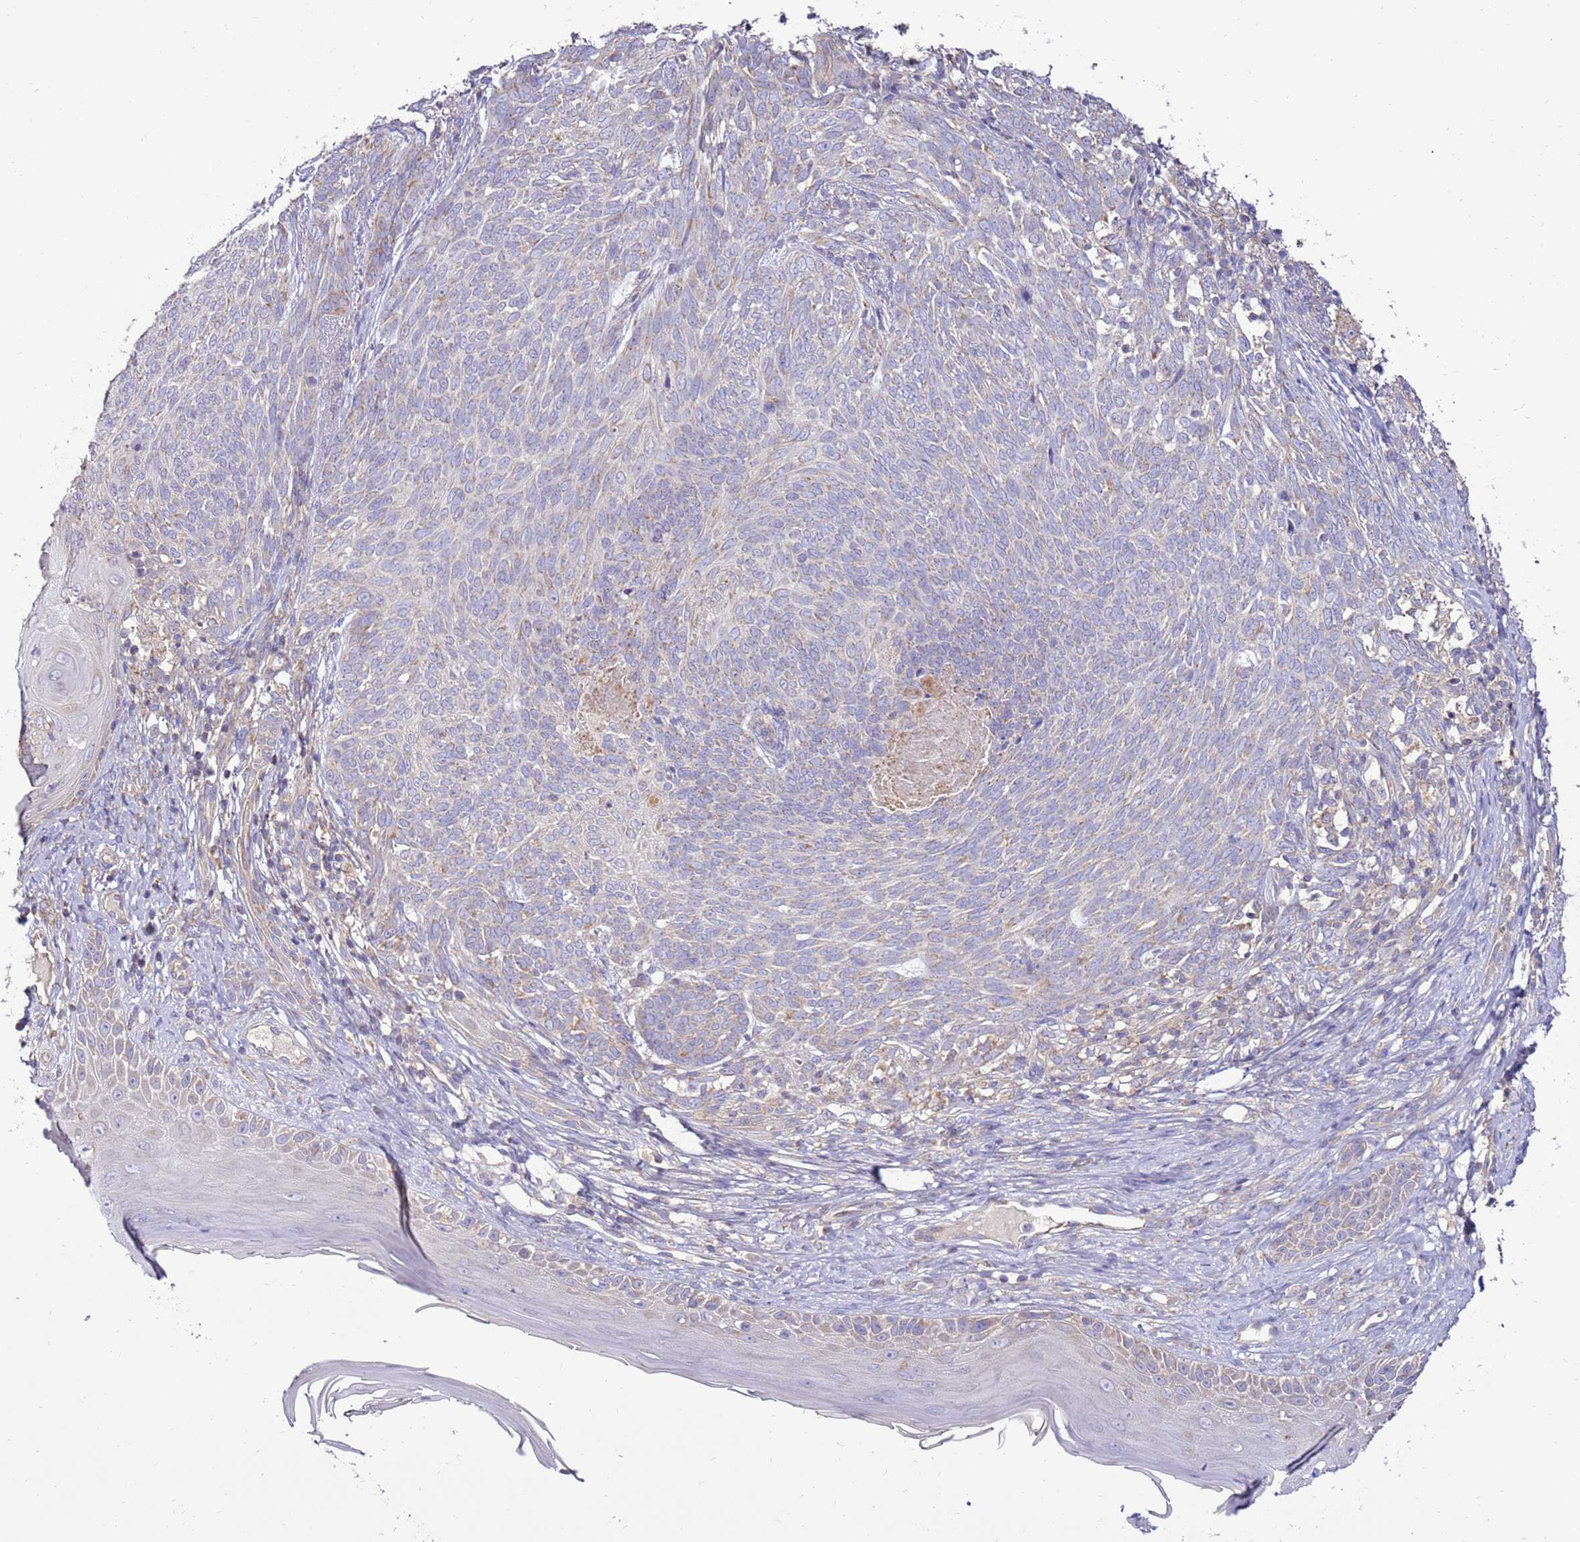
{"staining": {"intensity": "negative", "quantity": "none", "location": "none"}, "tissue": "skin cancer", "cell_type": "Tumor cells", "image_type": "cancer", "snomed": [{"axis": "morphology", "description": "Basal cell carcinoma"}, {"axis": "topography", "description": "Skin"}], "caption": "A photomicrograph of human skin cancer is negative for staining in tumor cells.", "gene": "TRAPPC4", "patient": {"sex": "female", "age": 86}}